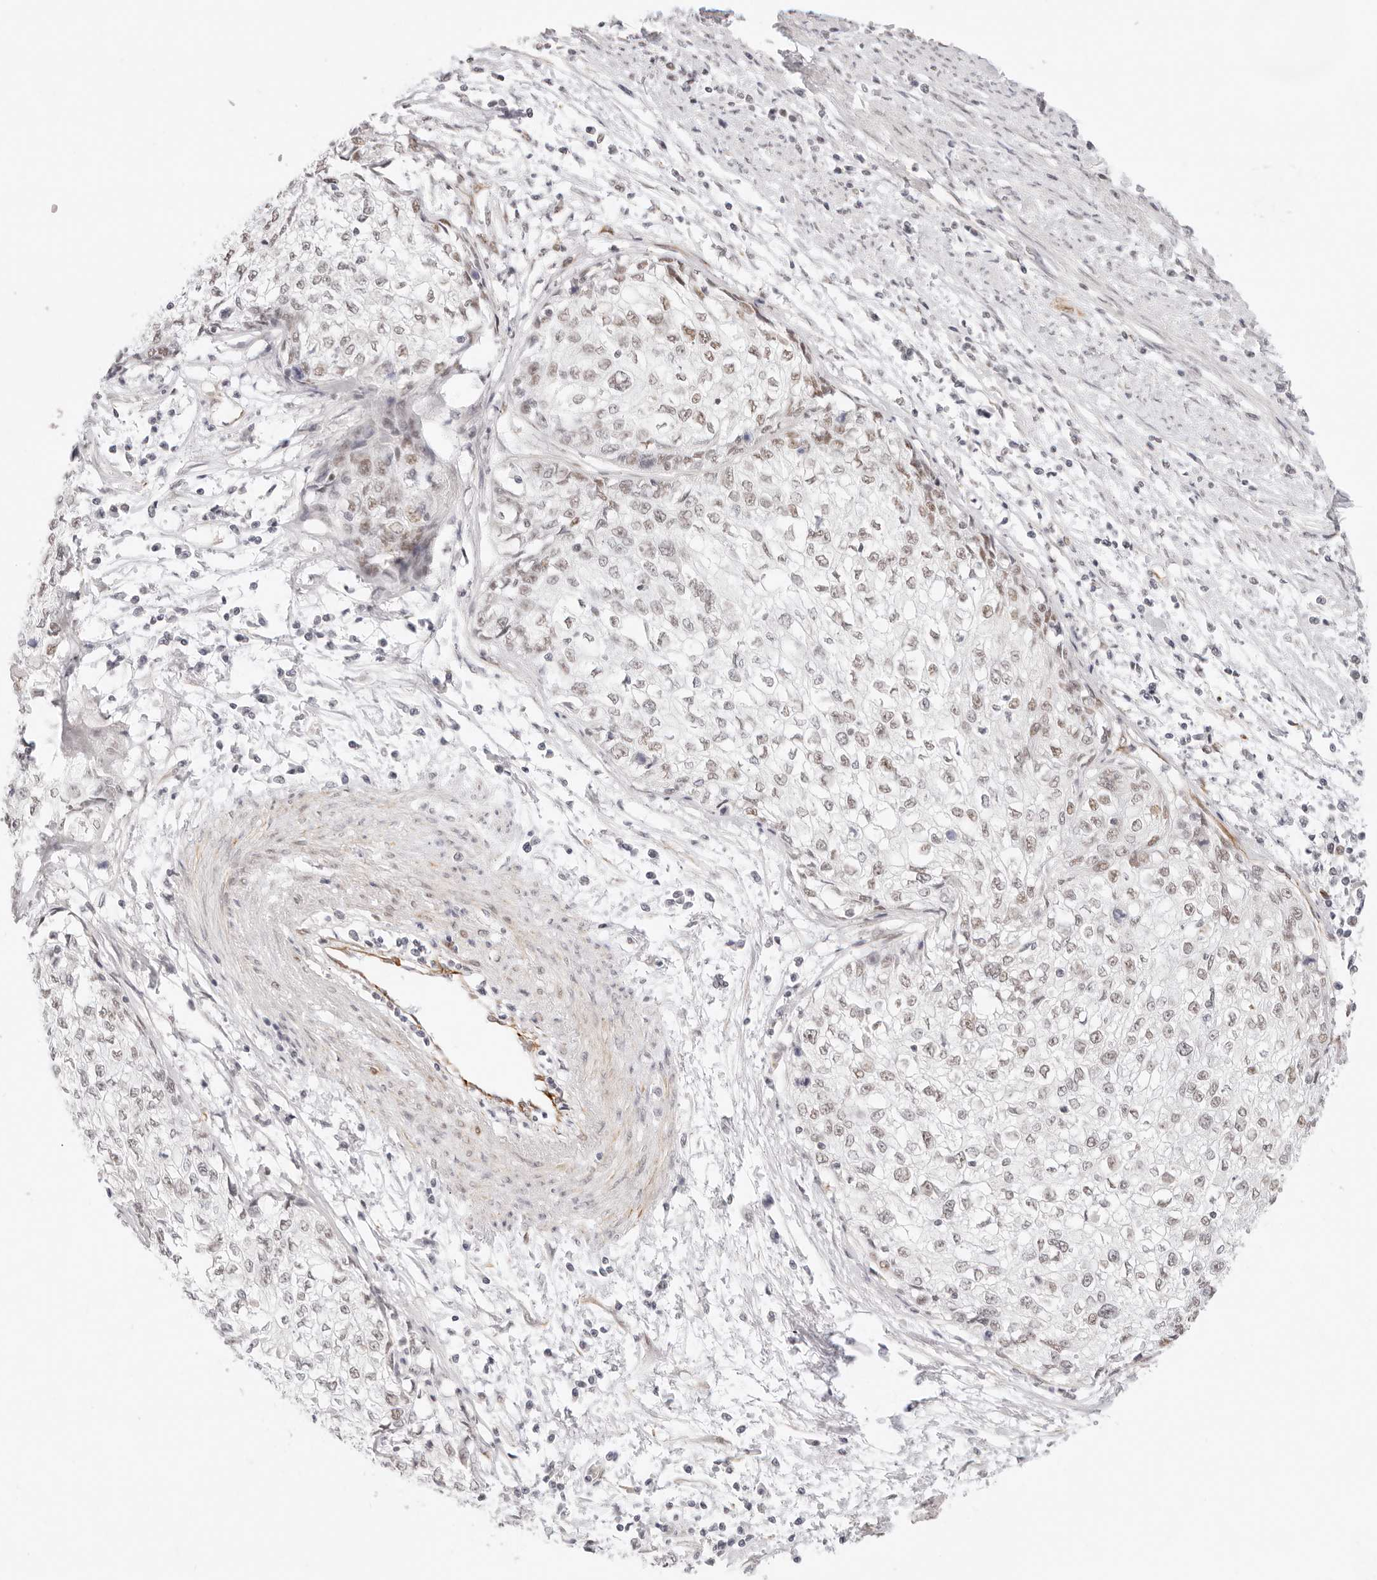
{"staining": {"intensity": "weak", "quantity": "<25%", "location": "nuclear"}, "tissue": "cervical cancer", "cell_type": "Tumor cells", "image_type": "cancer", "snomed": [{"axis": "morphology", "description": "Squamous cell carcinoma, NOS"}, {"axis": "topography", "description": "Cervix"}], "caption": "Immunohistochemistry (IHC) photomicrograph of neoplastic tissue: cervical squamous cell carcinoma stained with DAB (3,3'-diaminobenzidine) shows no significant protein staining in tumor cells.", "gene": "ZC3H11A", "patient": {"sex": "female", "age": 57}}